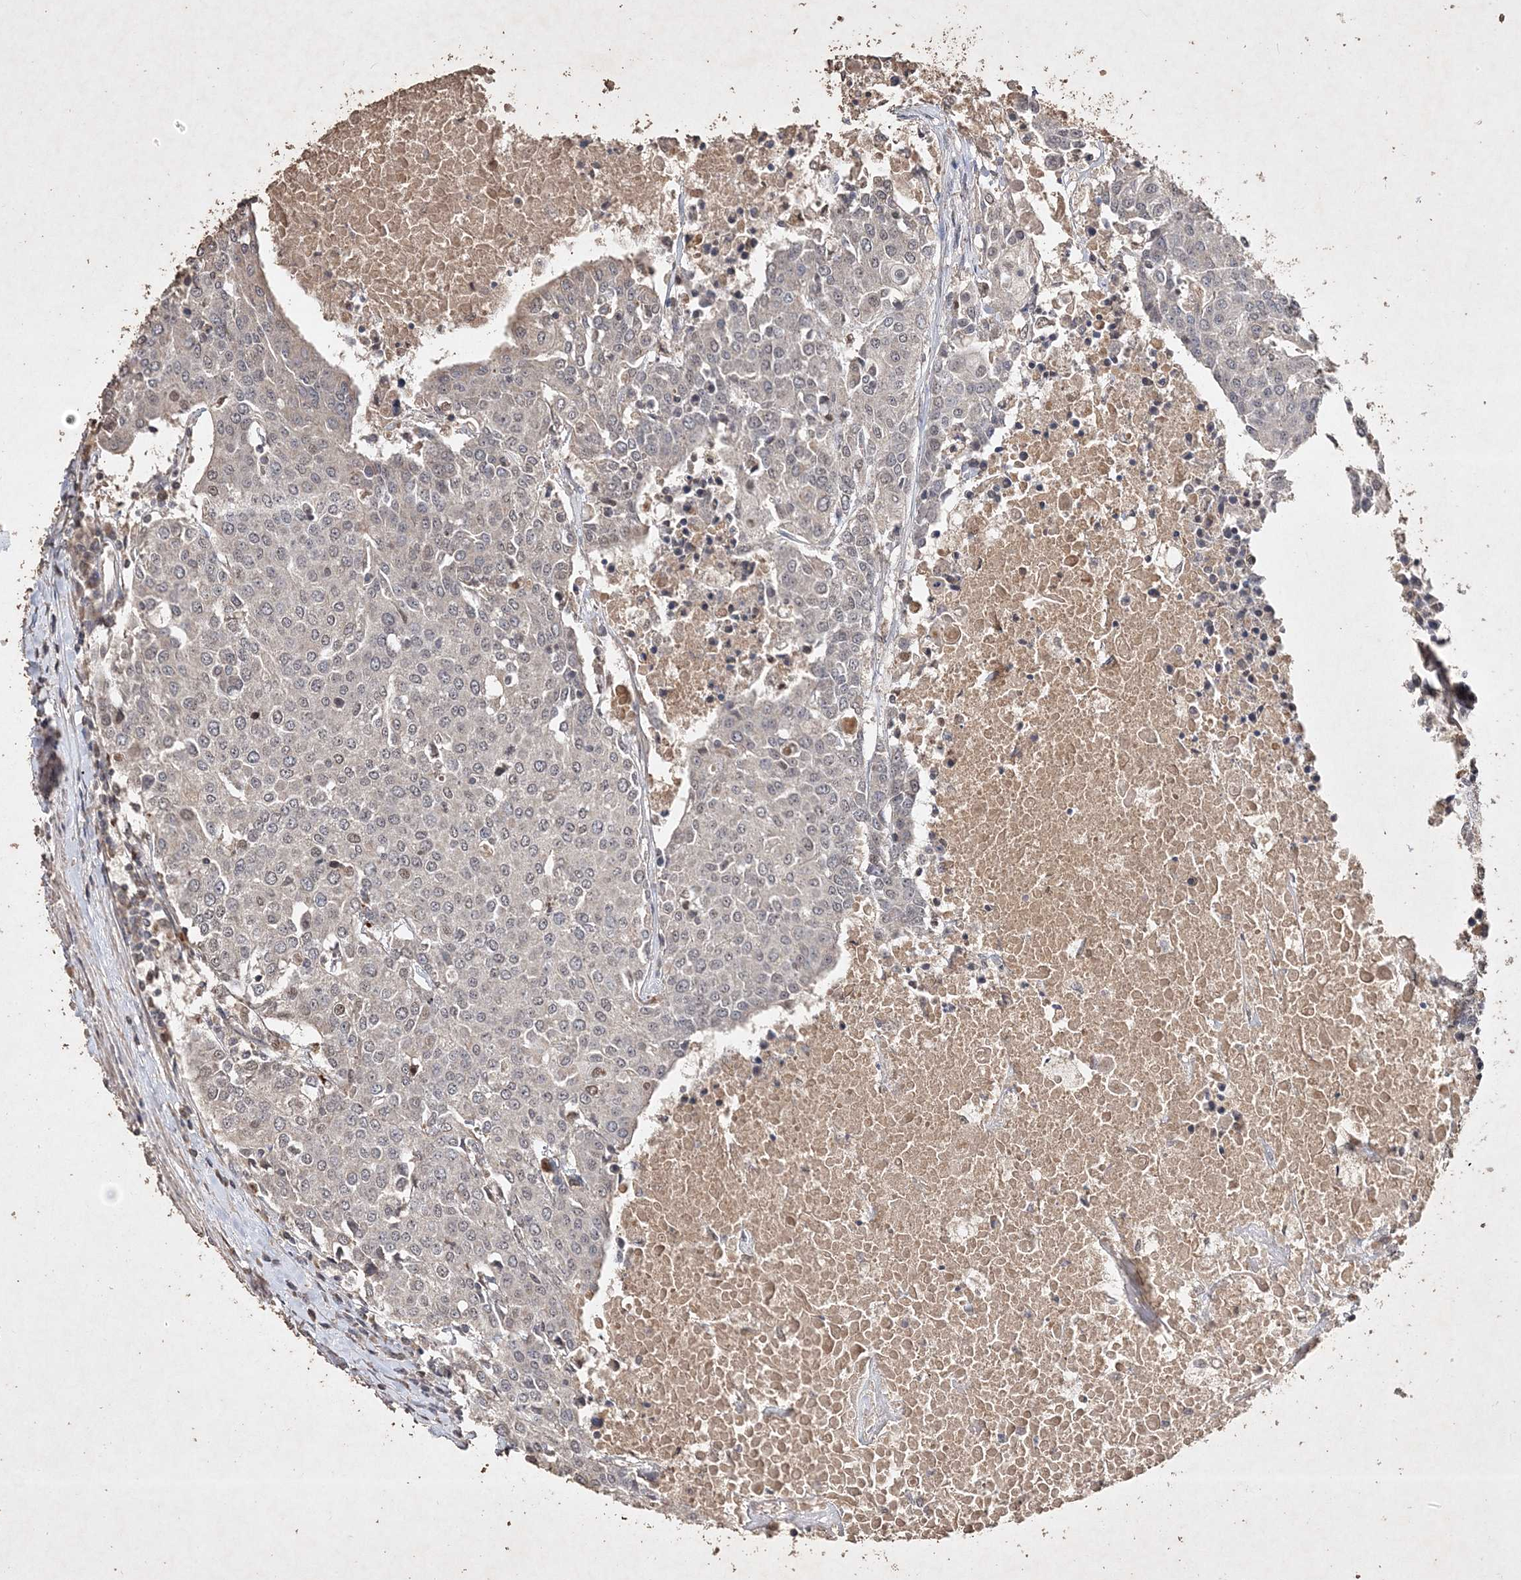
{"staining": {"intensity": "weak", "quantity": "25%-75%", "location": "nuclear"}, "tissue": "urothelial cancer", "cell_type": "Tumor cells", "image_type": "cancer", "snomed": [{"axis": "morphology", "description": "Urothelial carcinoma, High grade"}, {"axis": "topography", "description": "Urinary bladder"}], "caption": "Brown immunohistochemical staining in human urothelial carcinoma (high-grade) displays weak nuclear staining in approximately 25%-75% of tumor cells.", "gene": "C3orf38", "patient": {"sex": "female", "age": 85}}